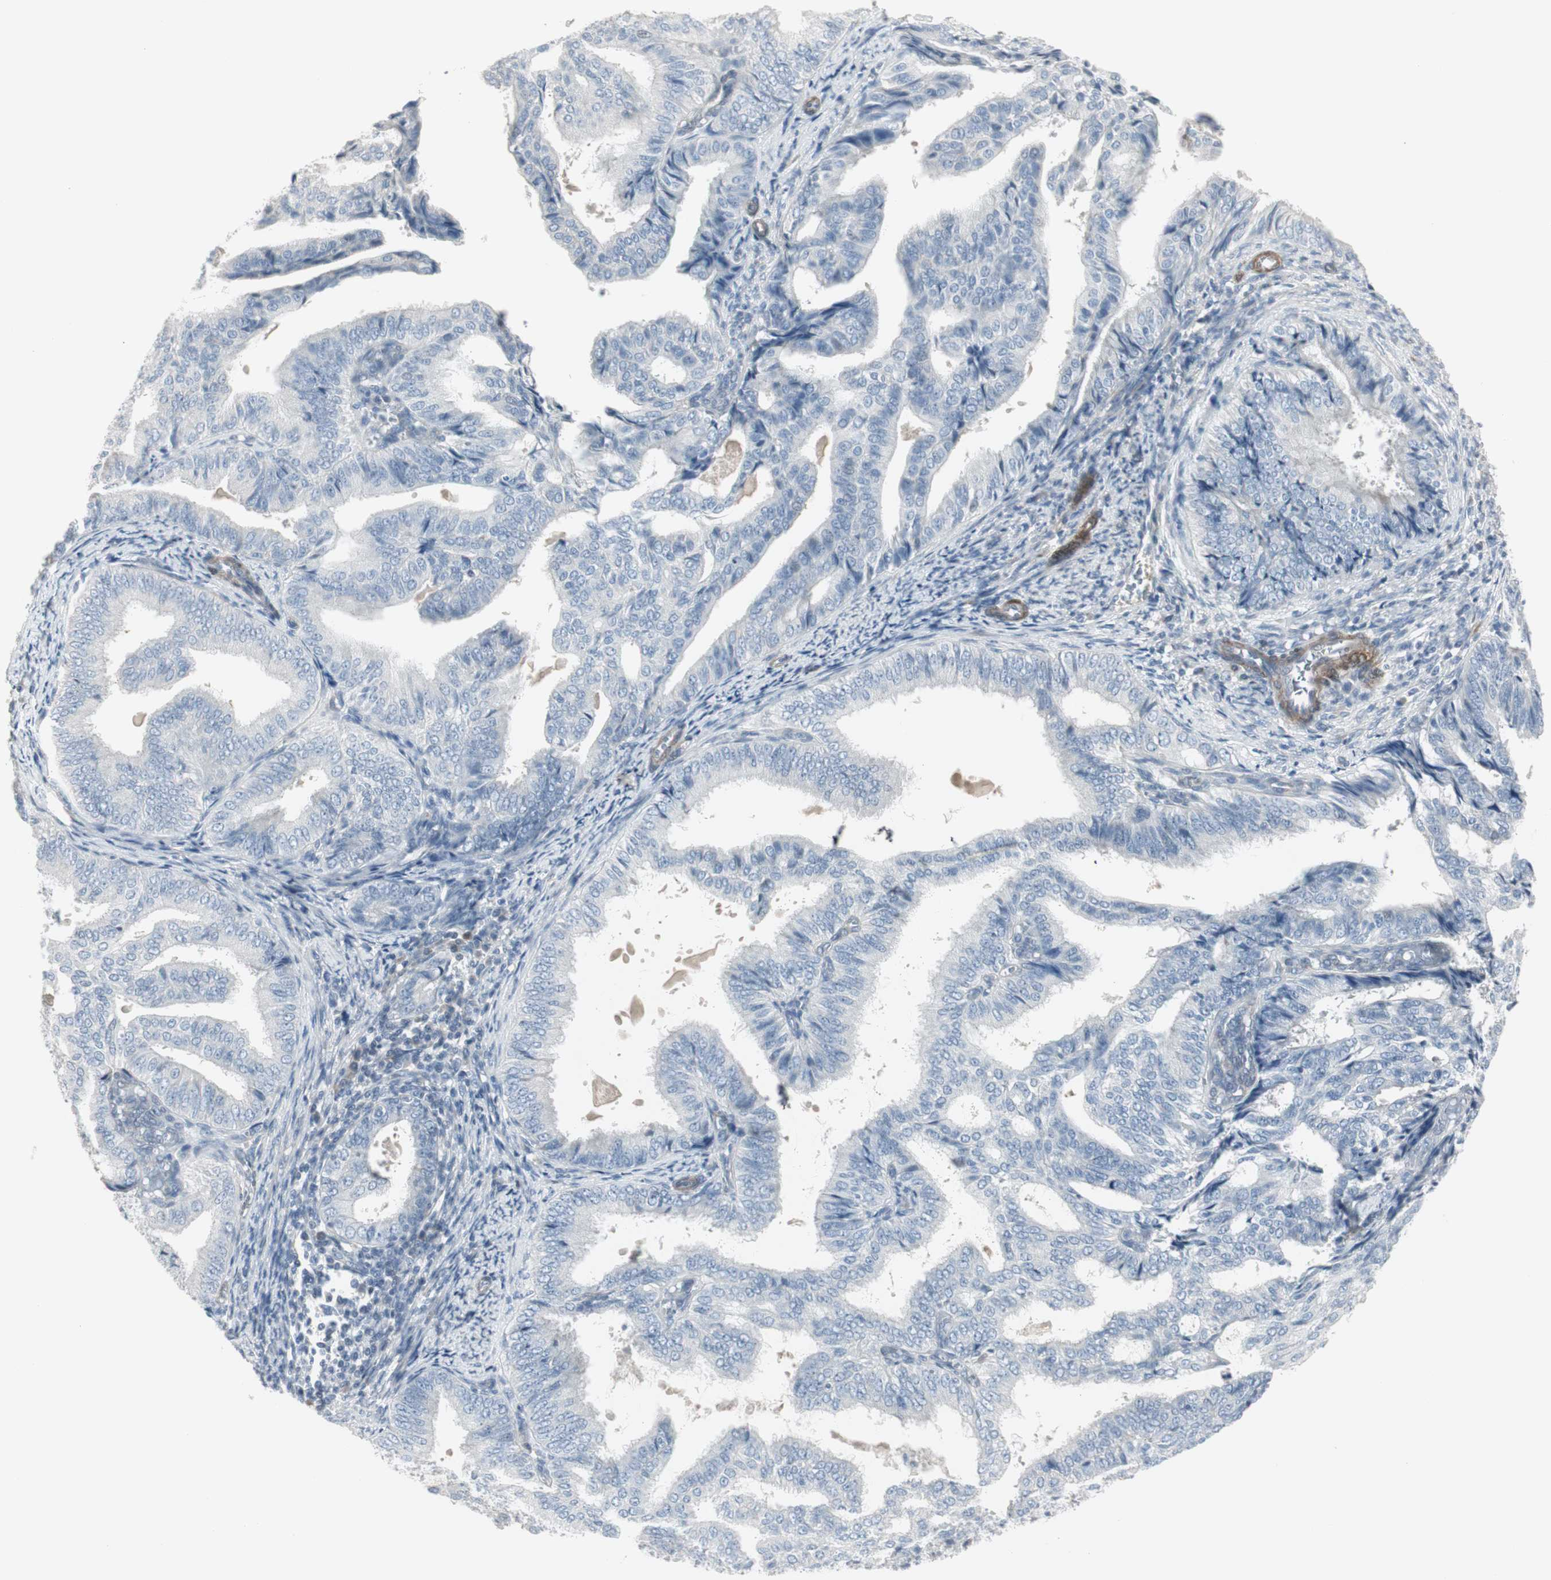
{"staining": {"intensity": "negative", "quantity": "none", "location": "none"}, "tissue": "endometrial cancer", "cell_type": "Tumor cells", "image_type": "cancer", "snomed": [{"axis": "morphology", "description": "Adenocarcinoma, NOS"}, {"axis": "topography", "description": "Endometrium"}], "caption": "This is an immunohistochemistry micrograph of human endometrial cancer (adenocarcinoma). There is no positivity in tumor cells.", "gene": "DMPK", "patient": {"sex": "female", "age": 58}}